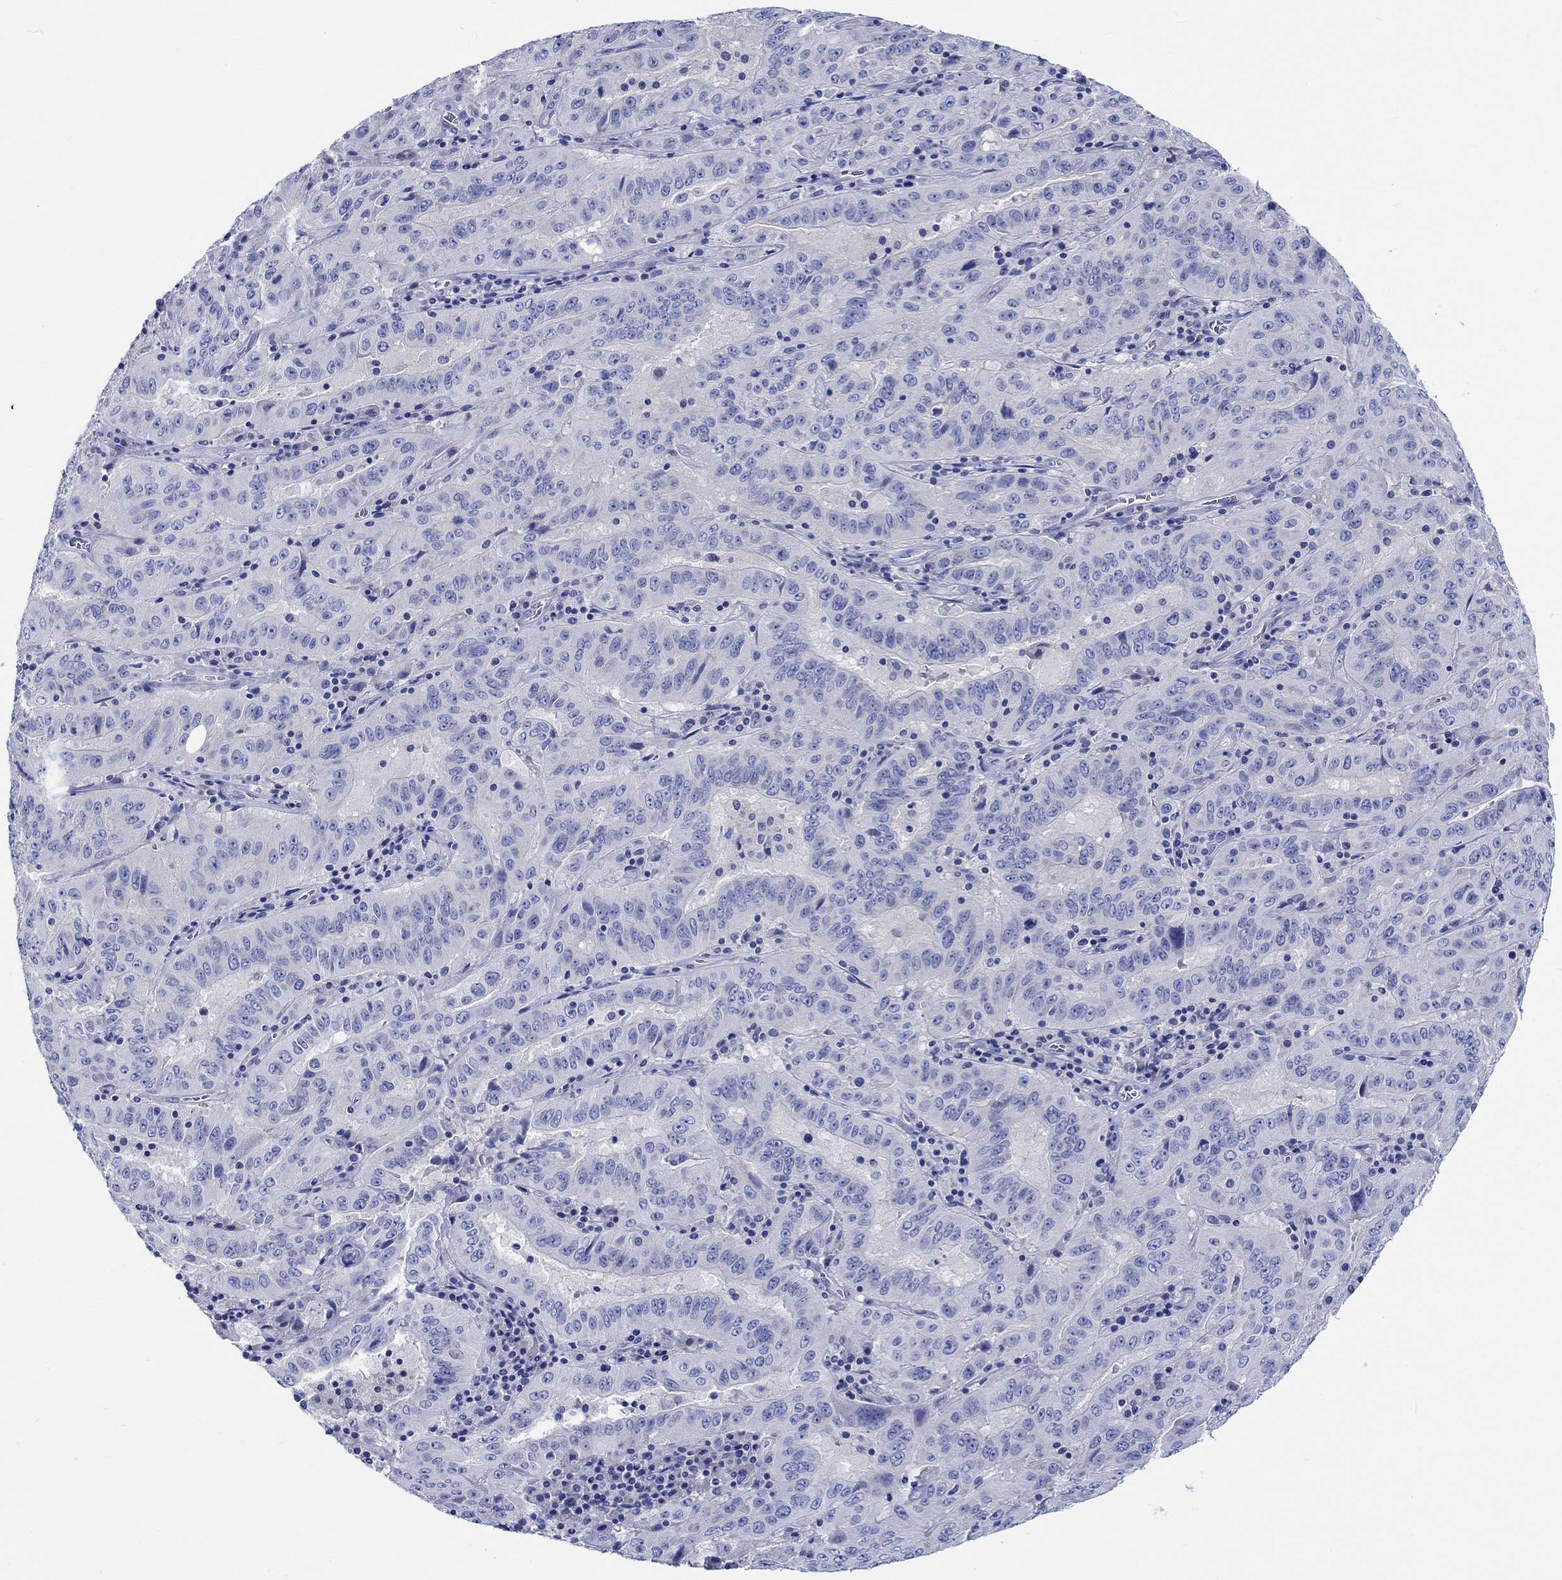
{"staining": {"intensity": "negative", "quantity": "none", "location": "none"}, "tissue": "pancreatic cancer", "cell_type": "Tumor cells", "image_type": "cancer", "snomed": [{"axis": "morphology", "description": "Adenocarcinoma, NOS"}, {"axis": "topography", "description": "Pancreas"}], "caption": "This is an immunohistochemistry (IHC) micrograph of pancreatic cancer. There is no positivity in tumor cells.", "gene": "PTPRN2", "patient": {"sex": "male", "age": 63}}